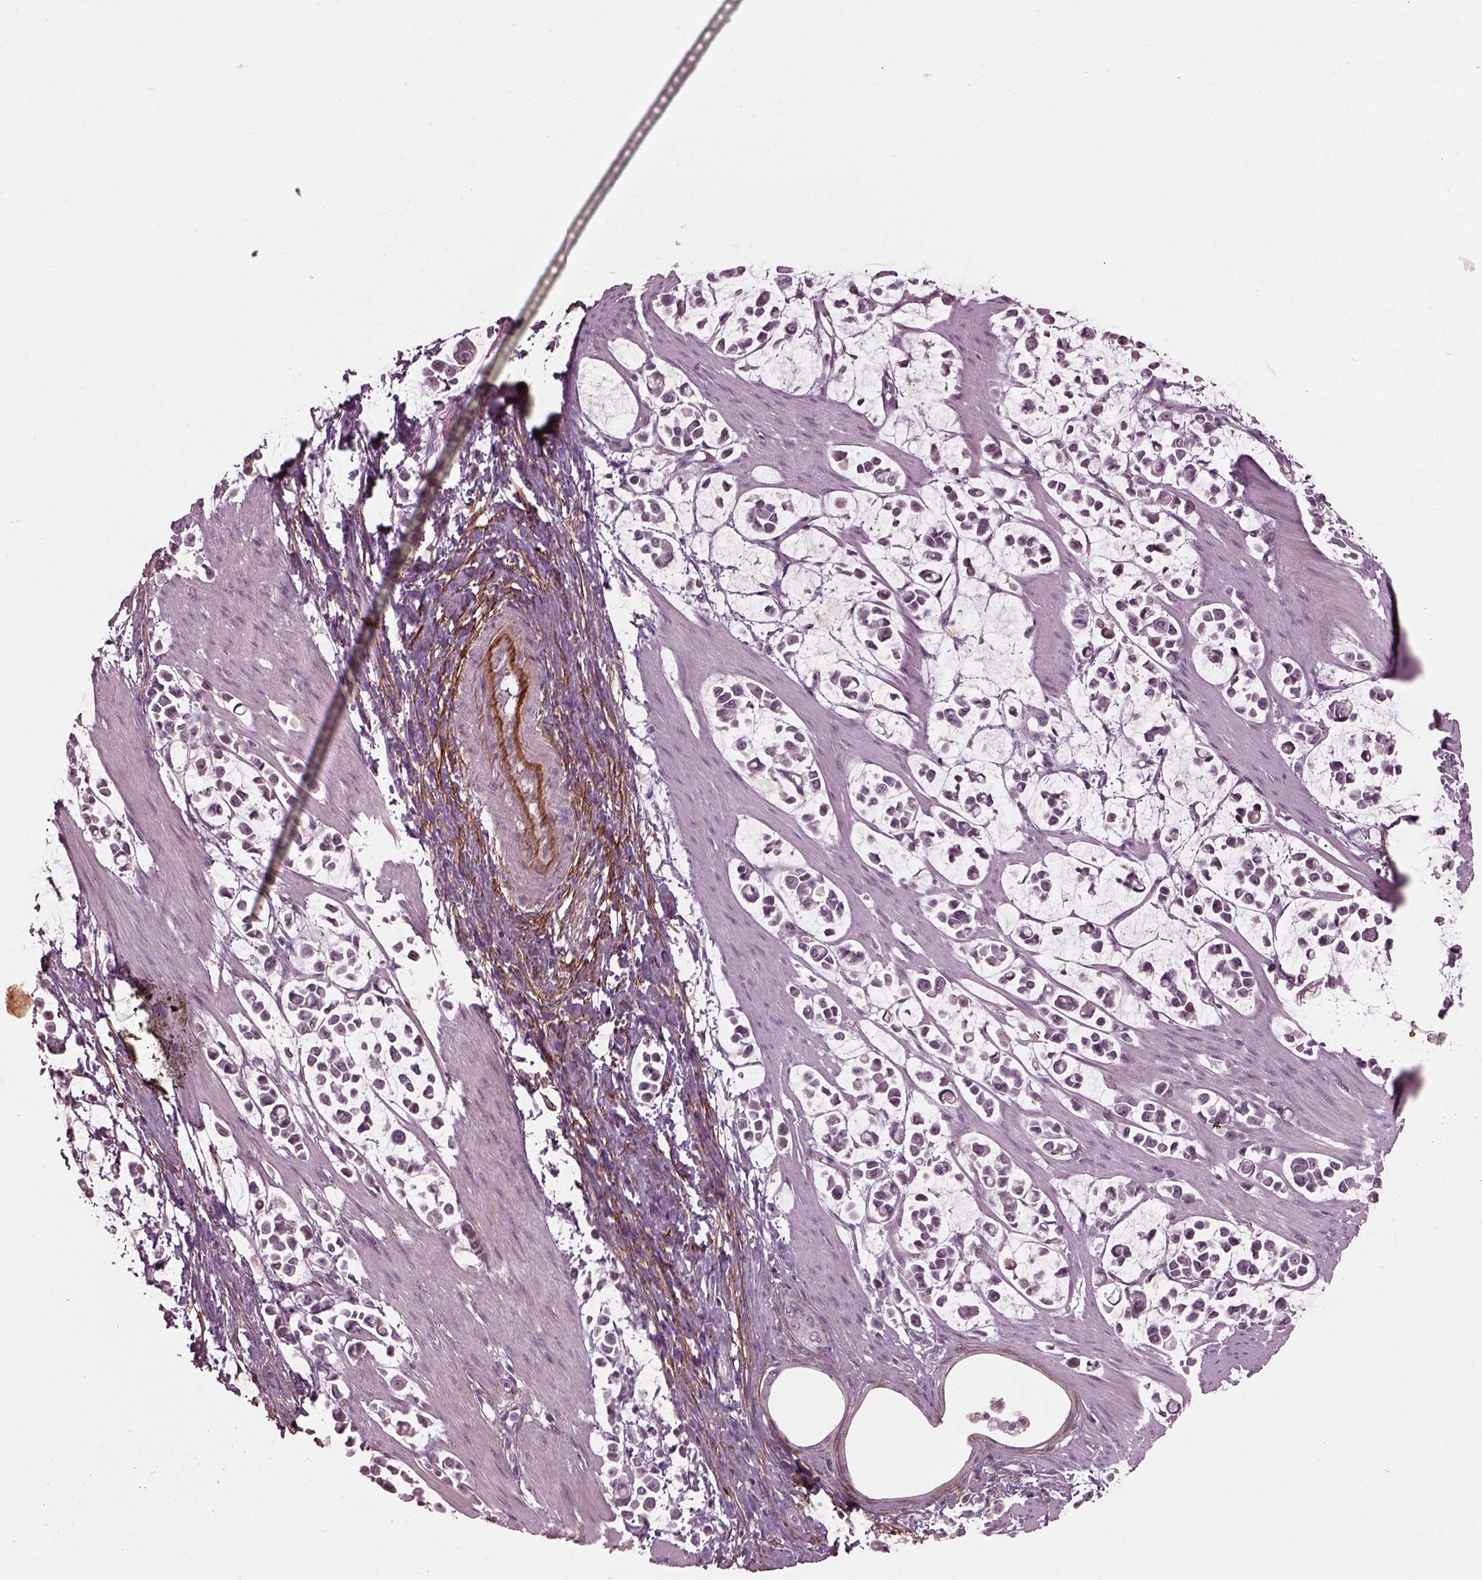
{"staining": {"intensity": "negative", "quantity": "none", "location": "none"}, "tissue": "stomach cancer", "cell_type": "Tumor cells", "image_type": "cancer", "snomed": [{"axis": "morphology", "description": "Adenocarcinoma, NOS"}, {"axis": "topography", "description": "Stomach"}], "caption": "Immunohistochemistry image of human stomach cancer stained for a protein (brown), which demonstrates no positivity in tumor cells.", "gene": "EFEMP1", "patient": {"sex": "male", "age": 82}}